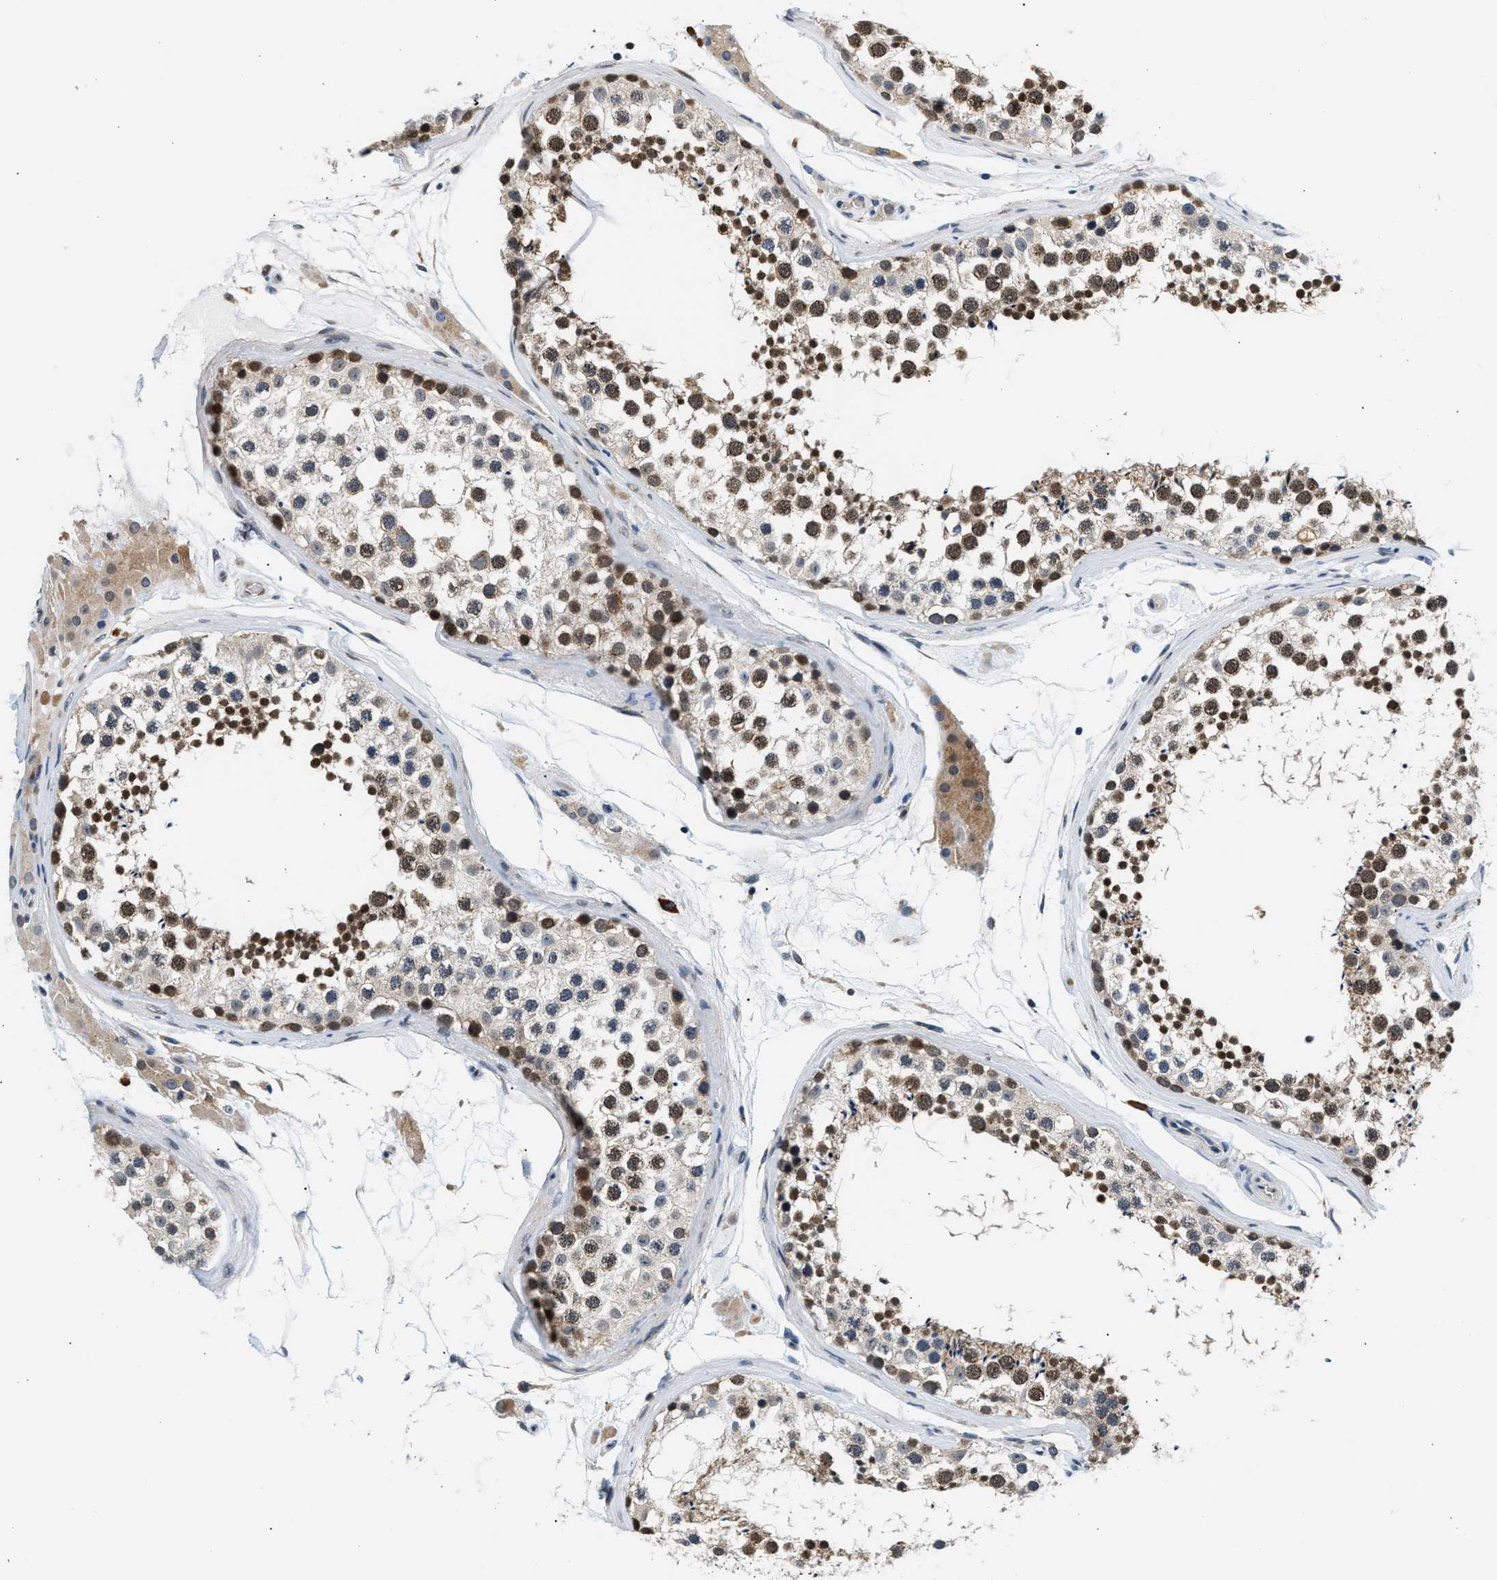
{"staining": {"intensity": "moderate", "quantity": "25%-75%", "location": "cytoplasmic/membranous,nuclear"}, "tissue": "testis", "cell_type": "Cells in seminiferous ducts", "image_type": "normal", "snomed": [{"axis": "morphology", "description": "Normal tissue, NOS"}, {"axis": "topography", "description": "Testis"}], "caption": "This is an image of immunohistochemistry staining of normal testis, which shows moderate expression in the cytoplasmic/membranous,nuclear of cells in seminiferous ducts.", "gene": "KCNMB2", "patient": {"sex": "male", "age": 46}}